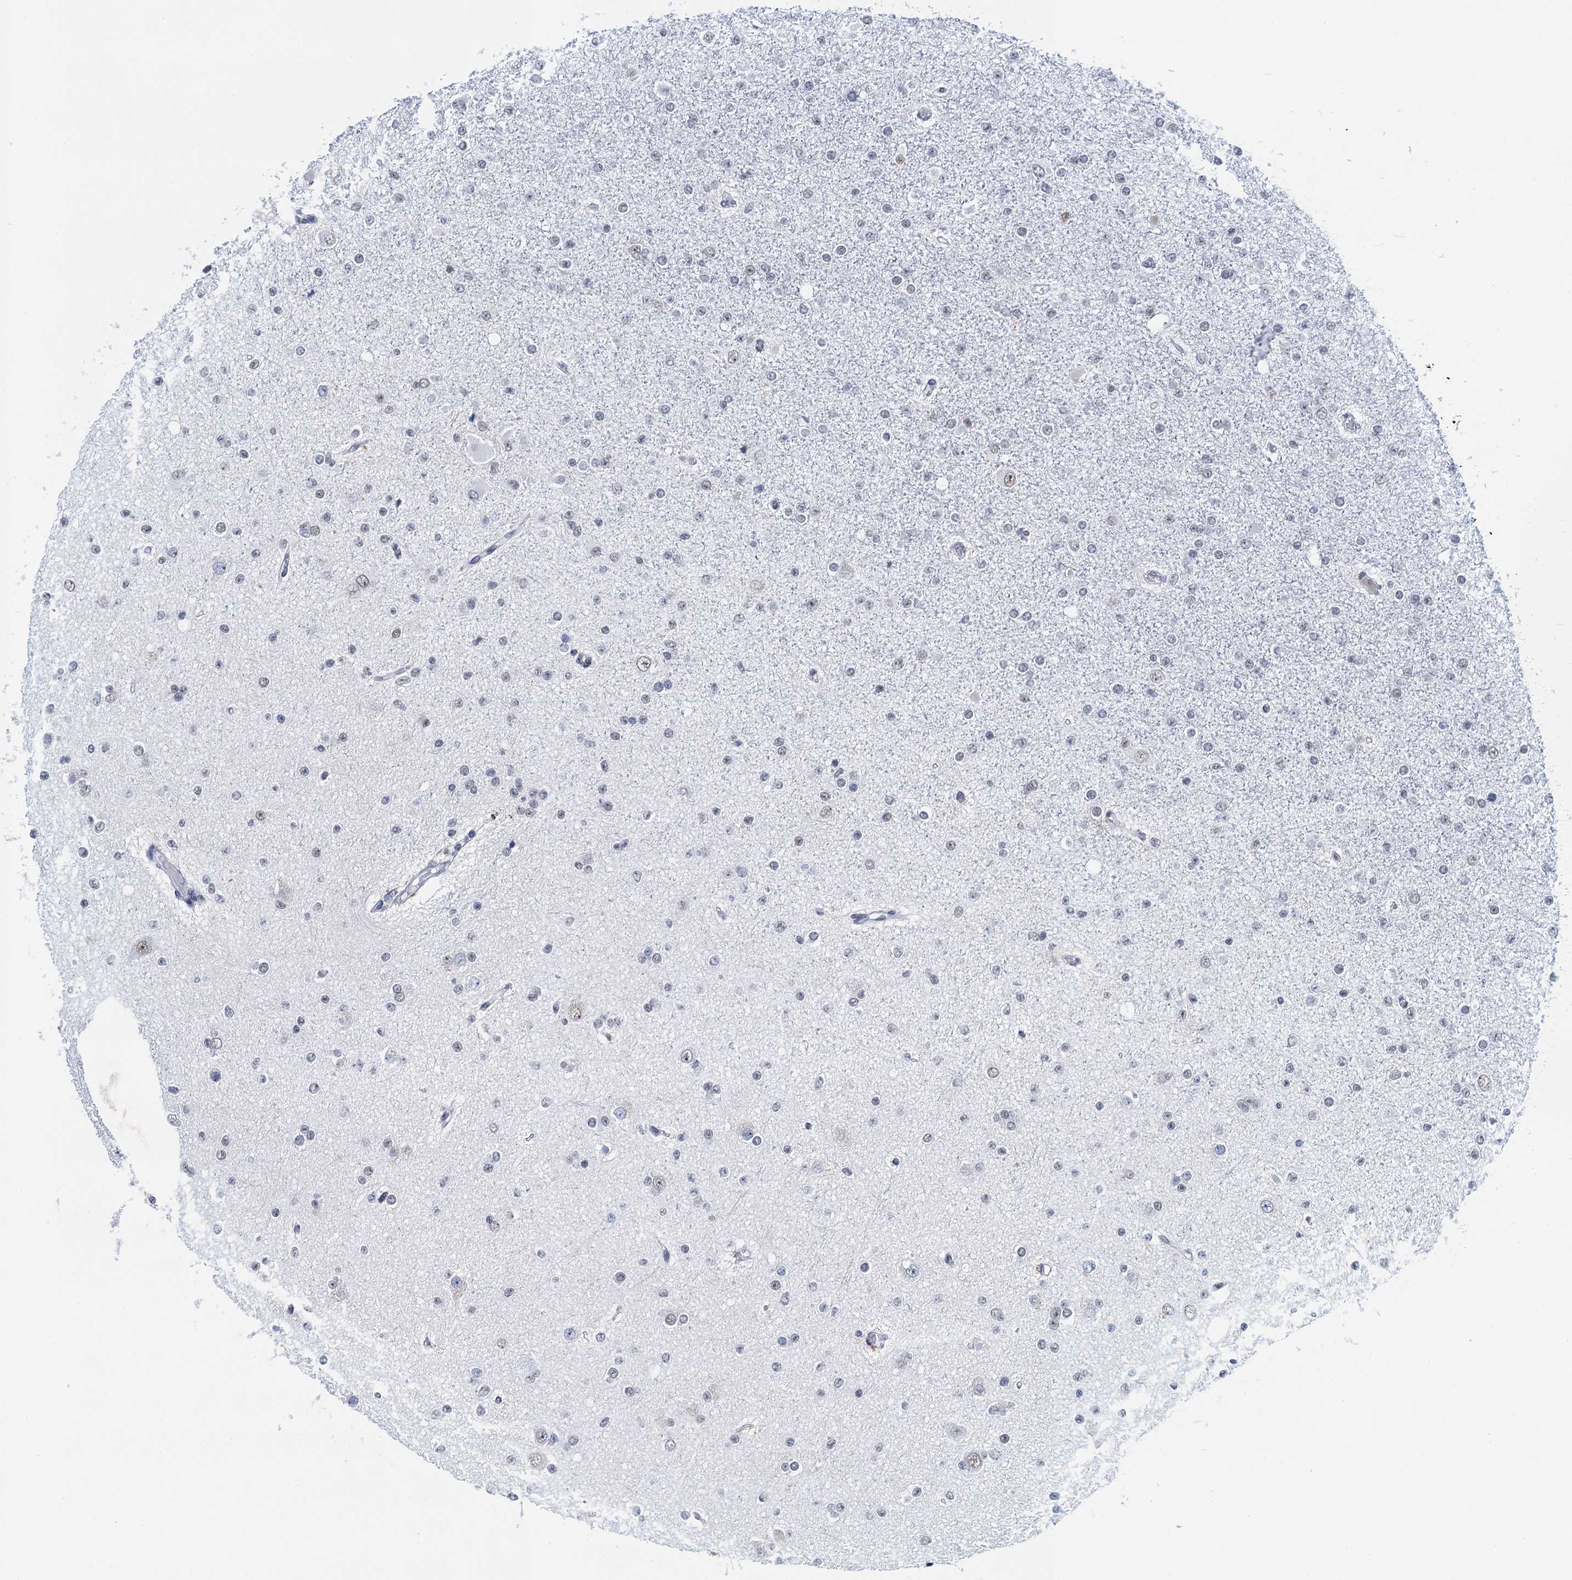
{"staining": {"intensity": "negative", "quantity": "none", "location": "none"}, "tissue": "glioma", "cell_type": "Tumor cells", "image_type": "cancer", "snomed": [{"axis": "morphology", "description": "Glioma, malignant, Low grade"}, {"axis": "topography", "description": "Brain"}], "caption": "Immunohistochemistry (IHC) photomicrograph of glioma stained for a protein (brown), which reveals no staining in tumor cells.", "gene": "EPS8L1", "patient": {"sex": "female", "age": 22}}